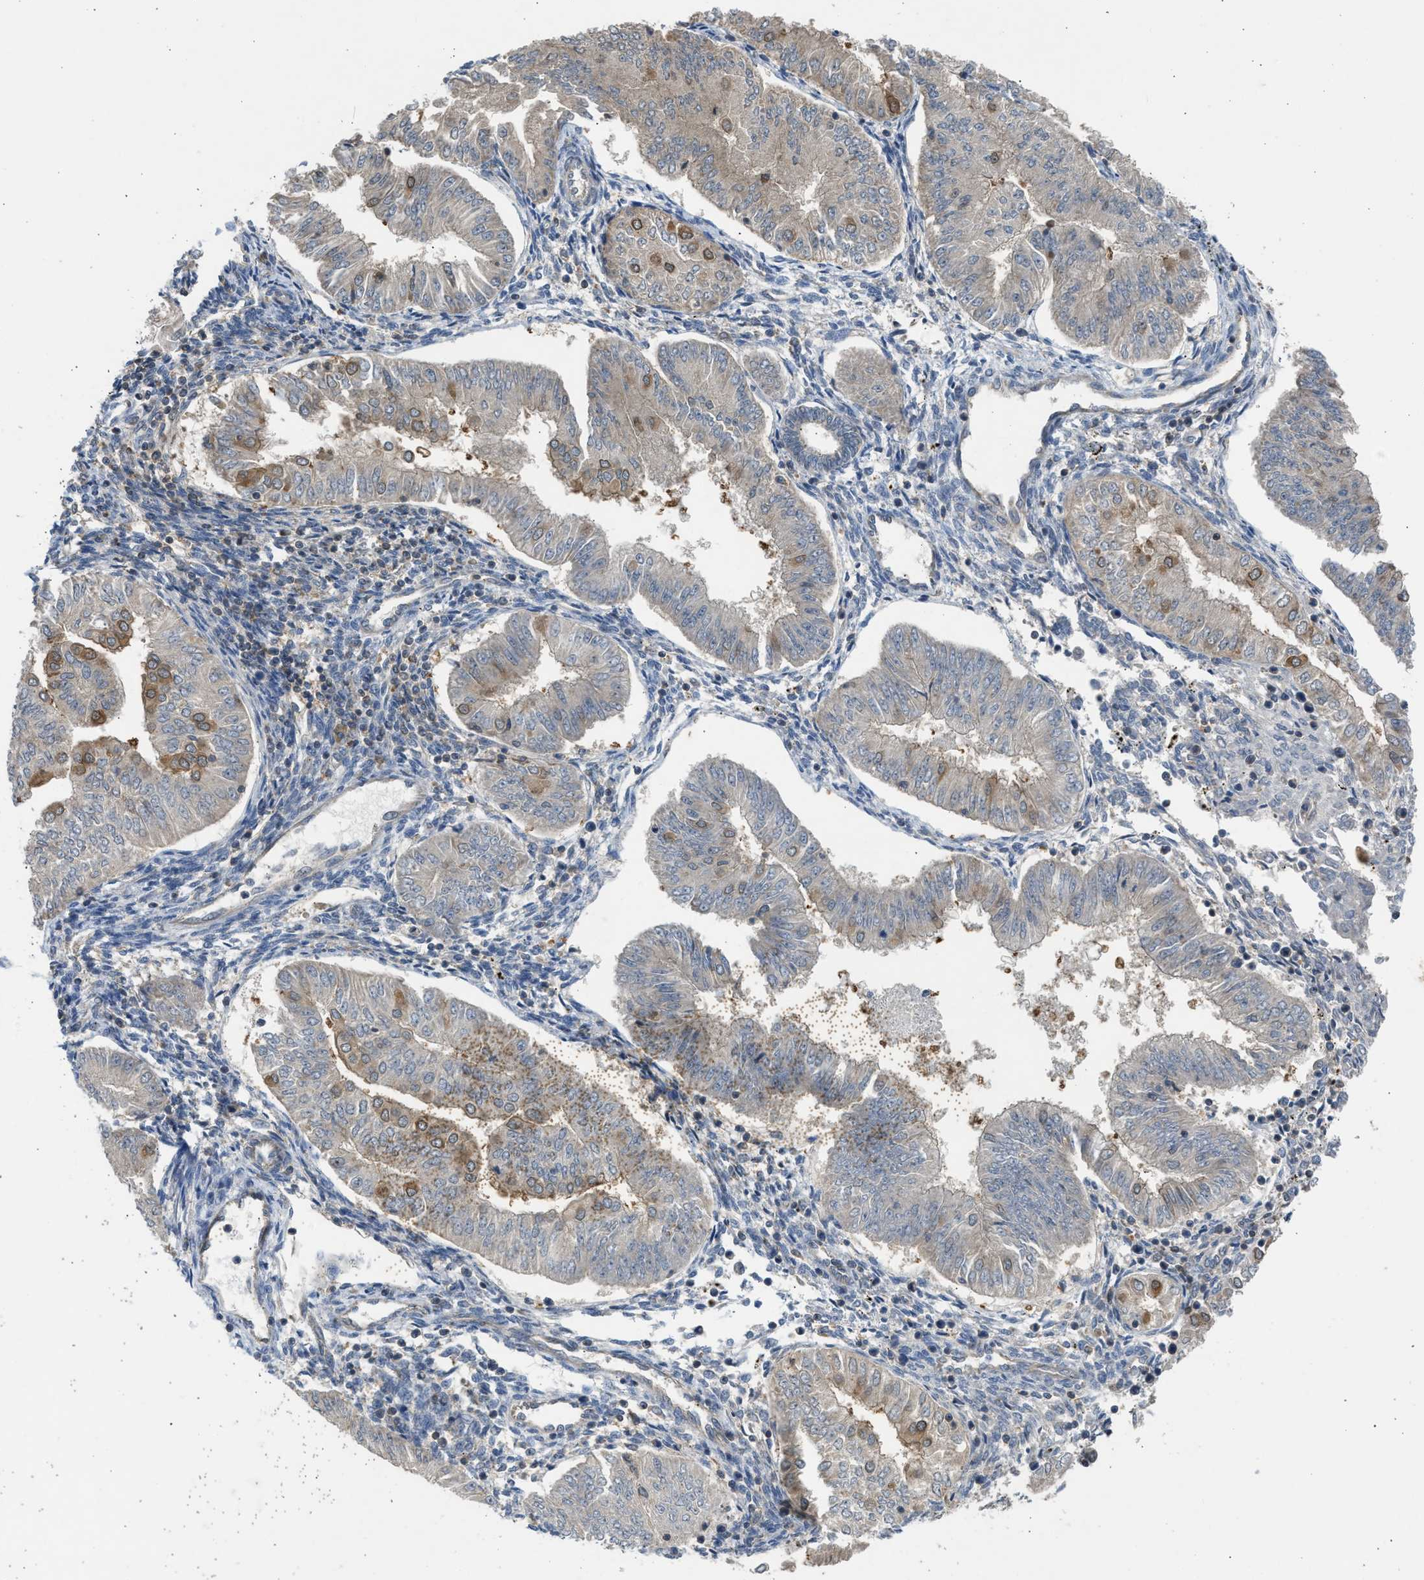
{"staining": {"intensity": "moderate", "quantity": "<25%", "location": "cytoplasmic/membranous"}, "tissue": "endometrial cancer", "cell_type": "Tumor cells", "image_type": "cancer", "snomed": [{"axis": "morphology", "description": "Normal tissue, NOS"}, {"axis": "morphology", "description": "Adenocarcinoma, NOS"}, {"axis": "topography", "description": "Endometrium"}], "caption": "This is a micrograph of immunohistochemistry staining of endometrial cancer, which shows moderate staining in the cytoplasmic/membranous of tumor cells.", "gene": "CYP1A1", "patient": {"sex": "female", "age": 53}}